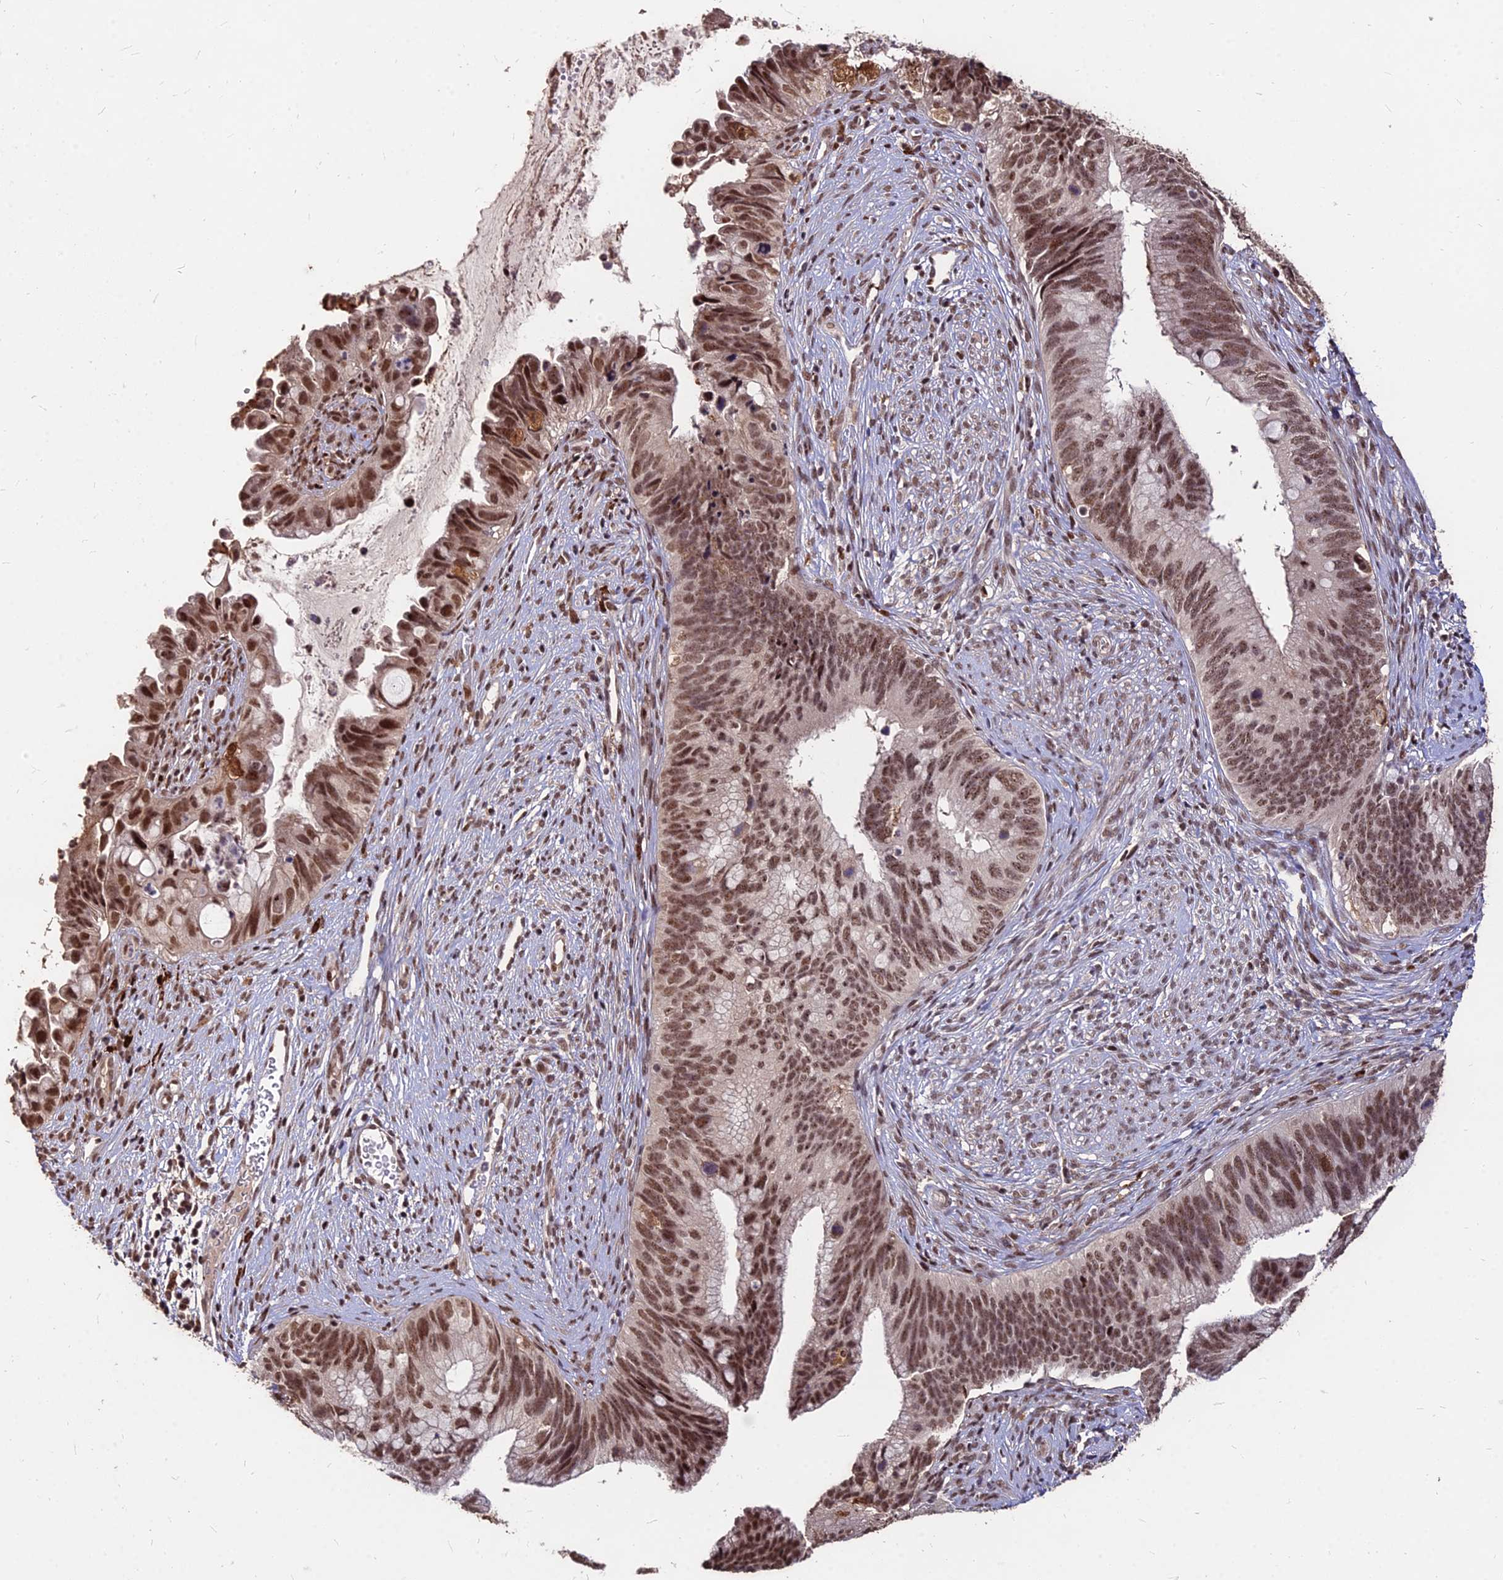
{"staining": {"intensity": "moderate", "quantity": ">75%", "location": "nuclear"}, "tissue": "cervical cancer", "cell_type": "Tumor cells", "image_type": "cancer", "snomed": [{"axis": "morphology", "description": "Adenocarcinoma, NOS"}, {"axis": "topography", "description": "Cervix"}], "caption": "Protein staining of cervical cancer tissue displays moderate nuclear expression in about >75% of tumor cells. The protein of interest is stained brown, and the nuclei are stained in blue (DAB (3,3'-diaminobenzidine) IHC with brightfield microscopy, high magnification).", "gene": "ZBED4", "patient": {"sex": "female", "age": 42}}